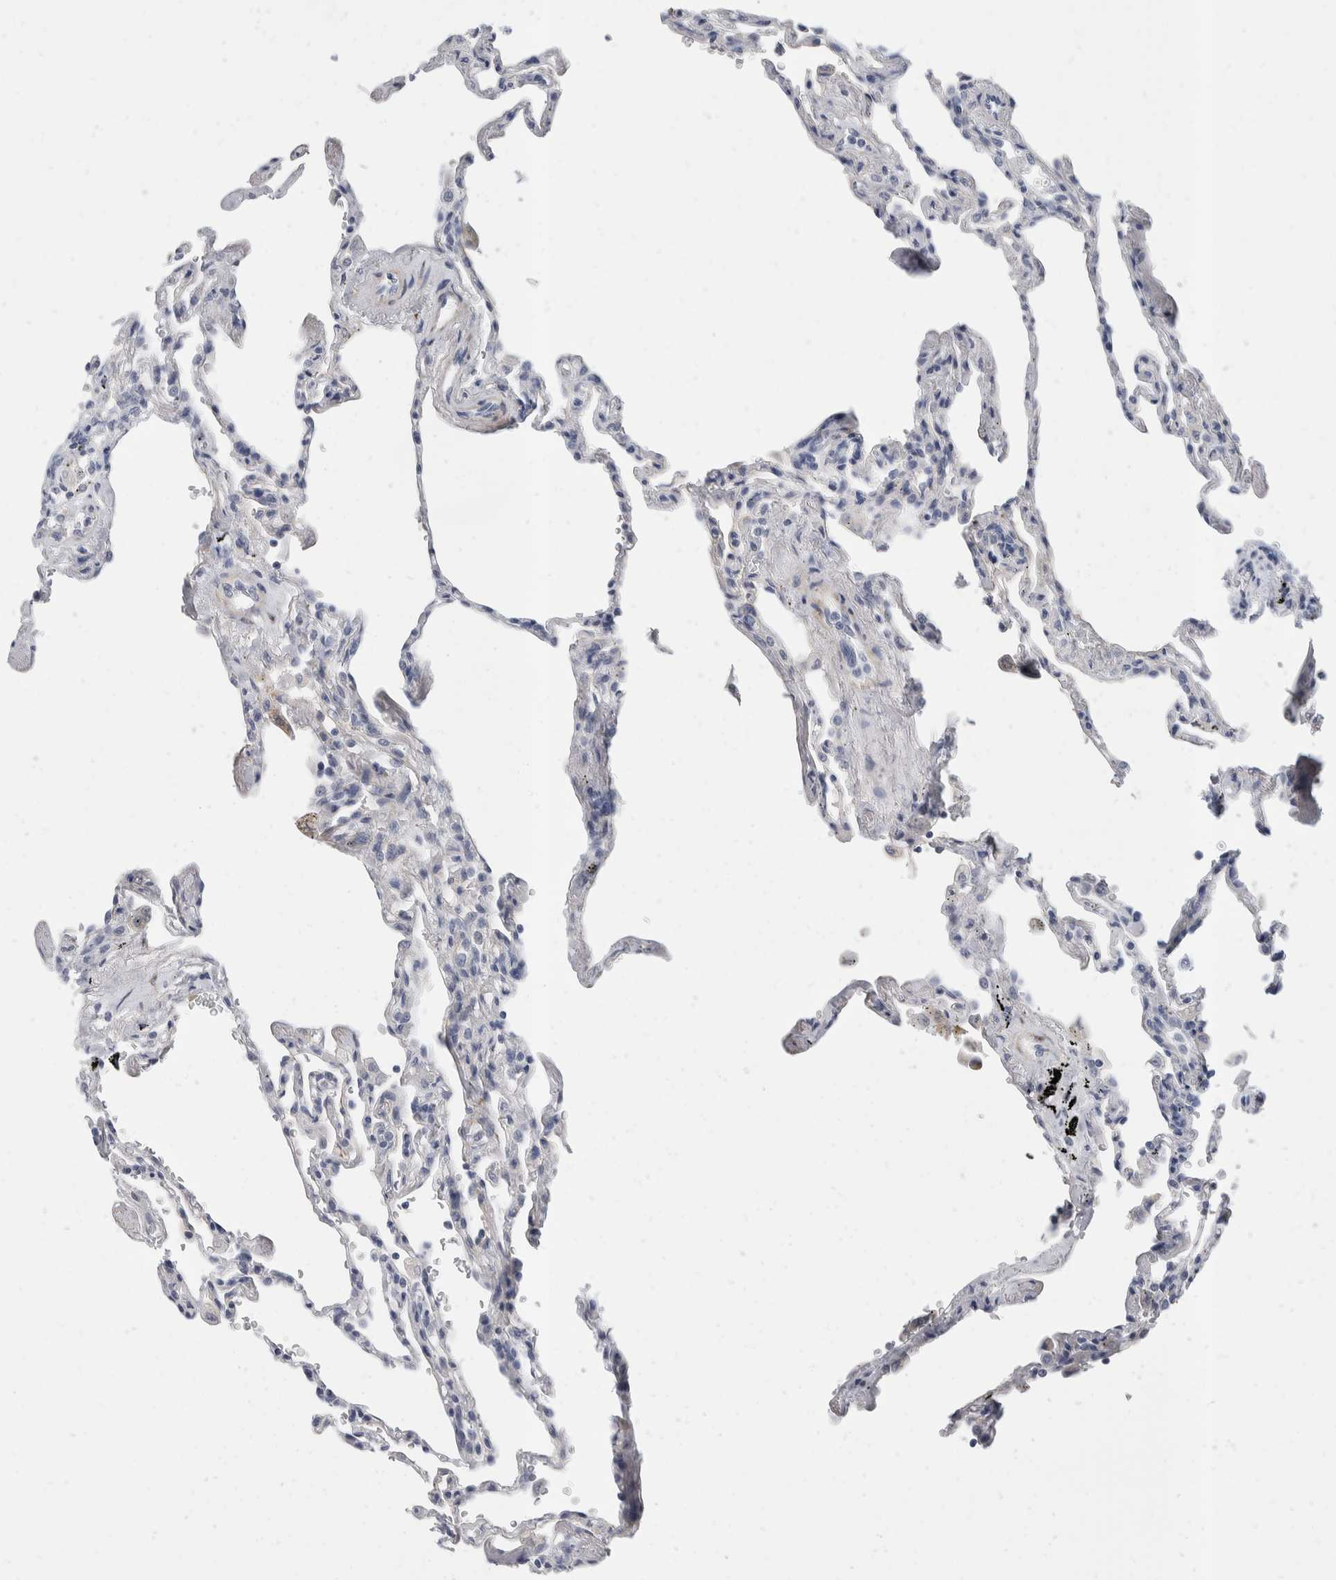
{"staining": {"intensity": "negative", "quantity": "none", "location": "none"}, "tissue": "lung", "cell_type": "Alveolar cells", "image_type": "normal", "snomed": [{"axis": "morphology", "description": "Normal tissue, NOS"}, {"axis": "topography", "description": "Lung"}], "caption": "A photomicrograph of lung stained for a protein shows no brown staining in alveolar cells. (DAB IHC with hematoxylin counter stain).", "gene": "CATSPERD", "patient": {"sex": "male", "age": 59}}